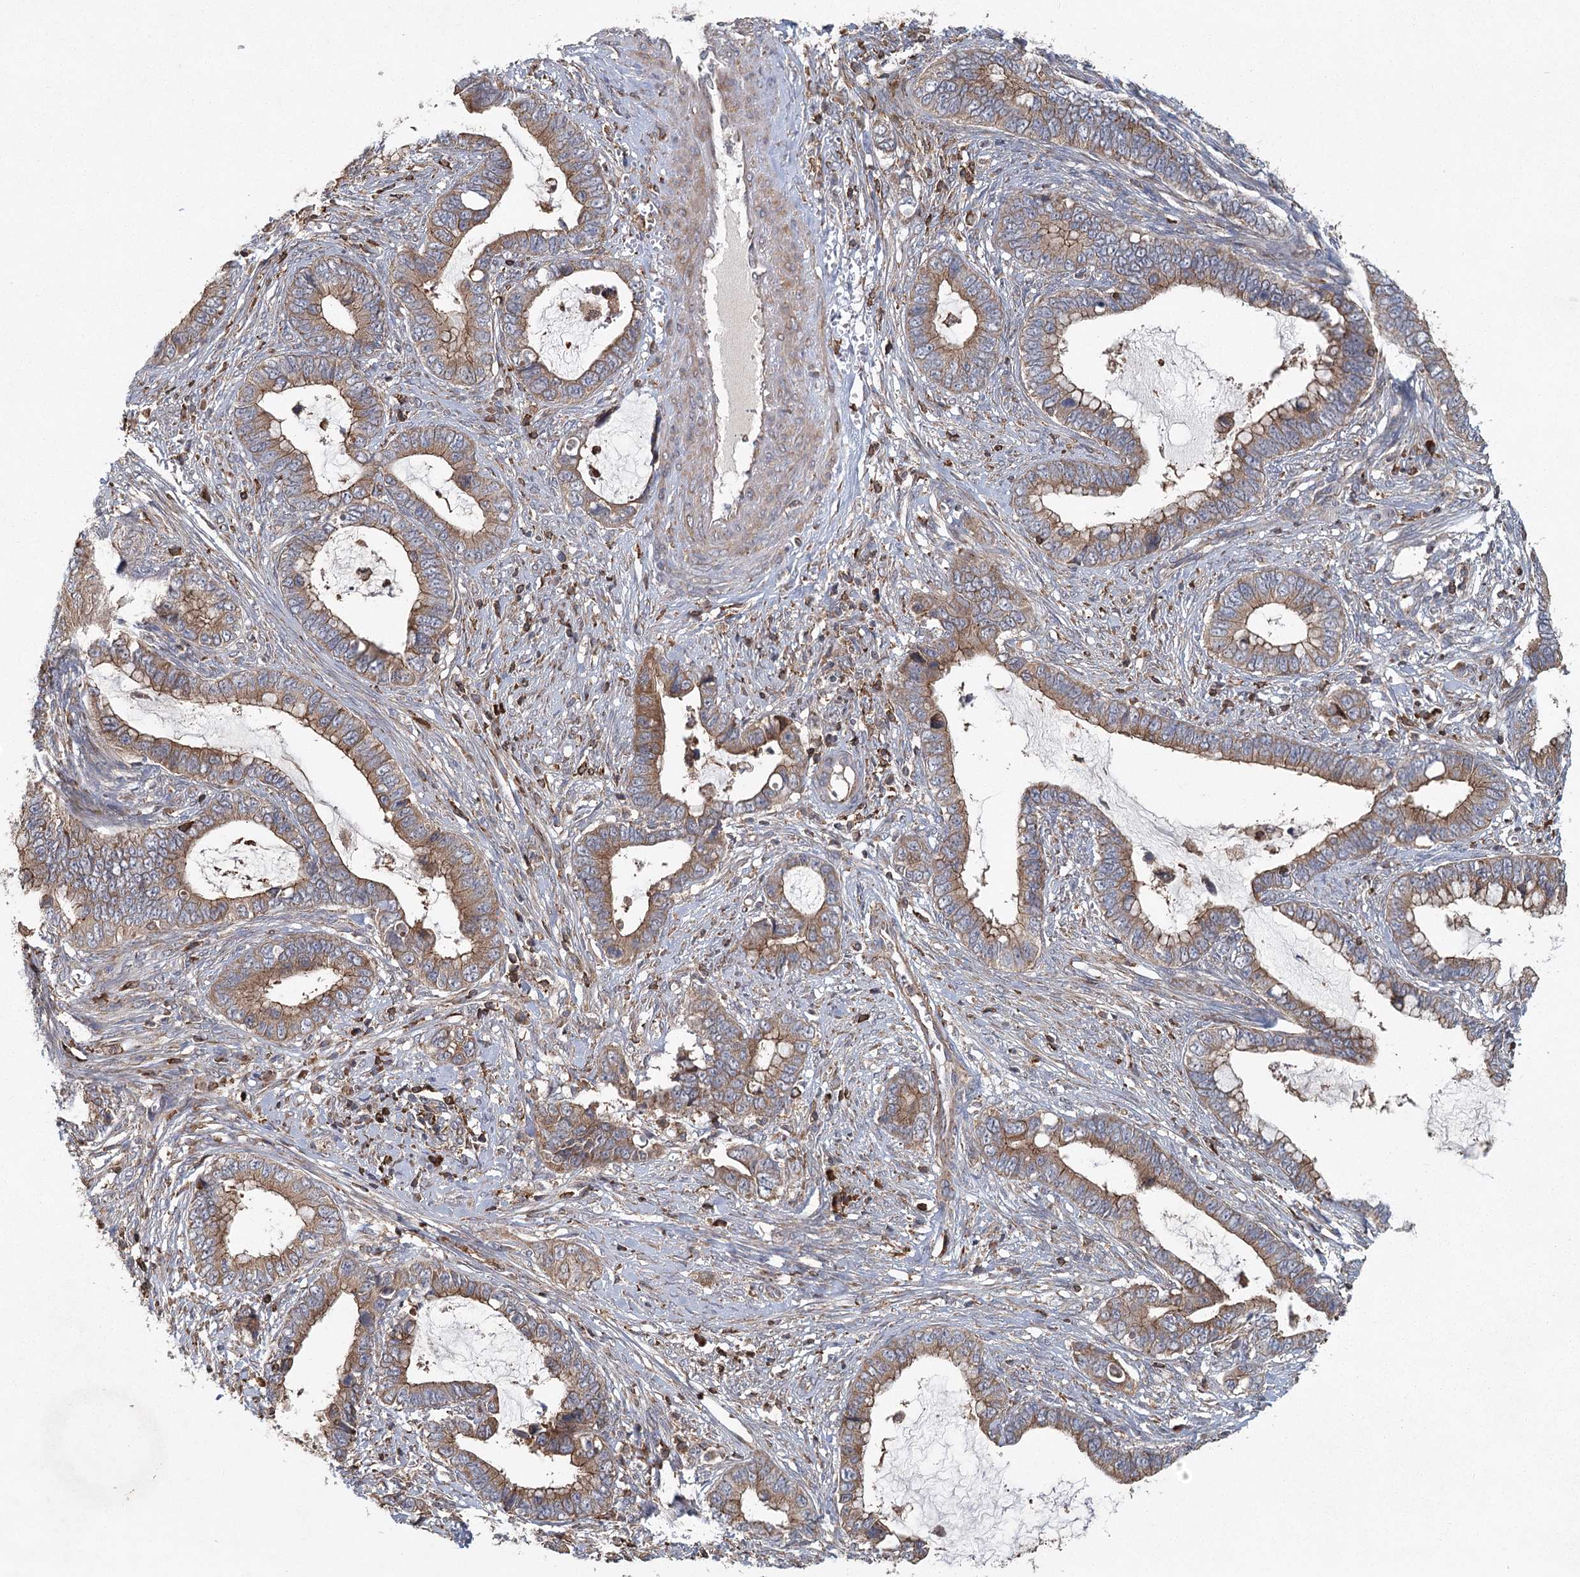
{"staining": {"intensity": "moderate", "quantity": ">75%", "location": "cytoplasmic/membranous"}, "tissue": "cervical cancer", "cell_type": "Tumor cells", "image_type": "cancer", "snomed": [{"axis": "morphology", "description": "Adenocarcinoma, NOS"}, {"axis": "topography", "description": "Cervix"}], "caption": "A histopathology image showing moderate cytoplasmic/membranous positivity in approximately >75% of tumor cells in cervical cancer (adenocarcinoma), as visualized by brown immunohistochemical staining.", "gene": "PLEKHA7", "patient": {"sex": "female", "age": 44}}